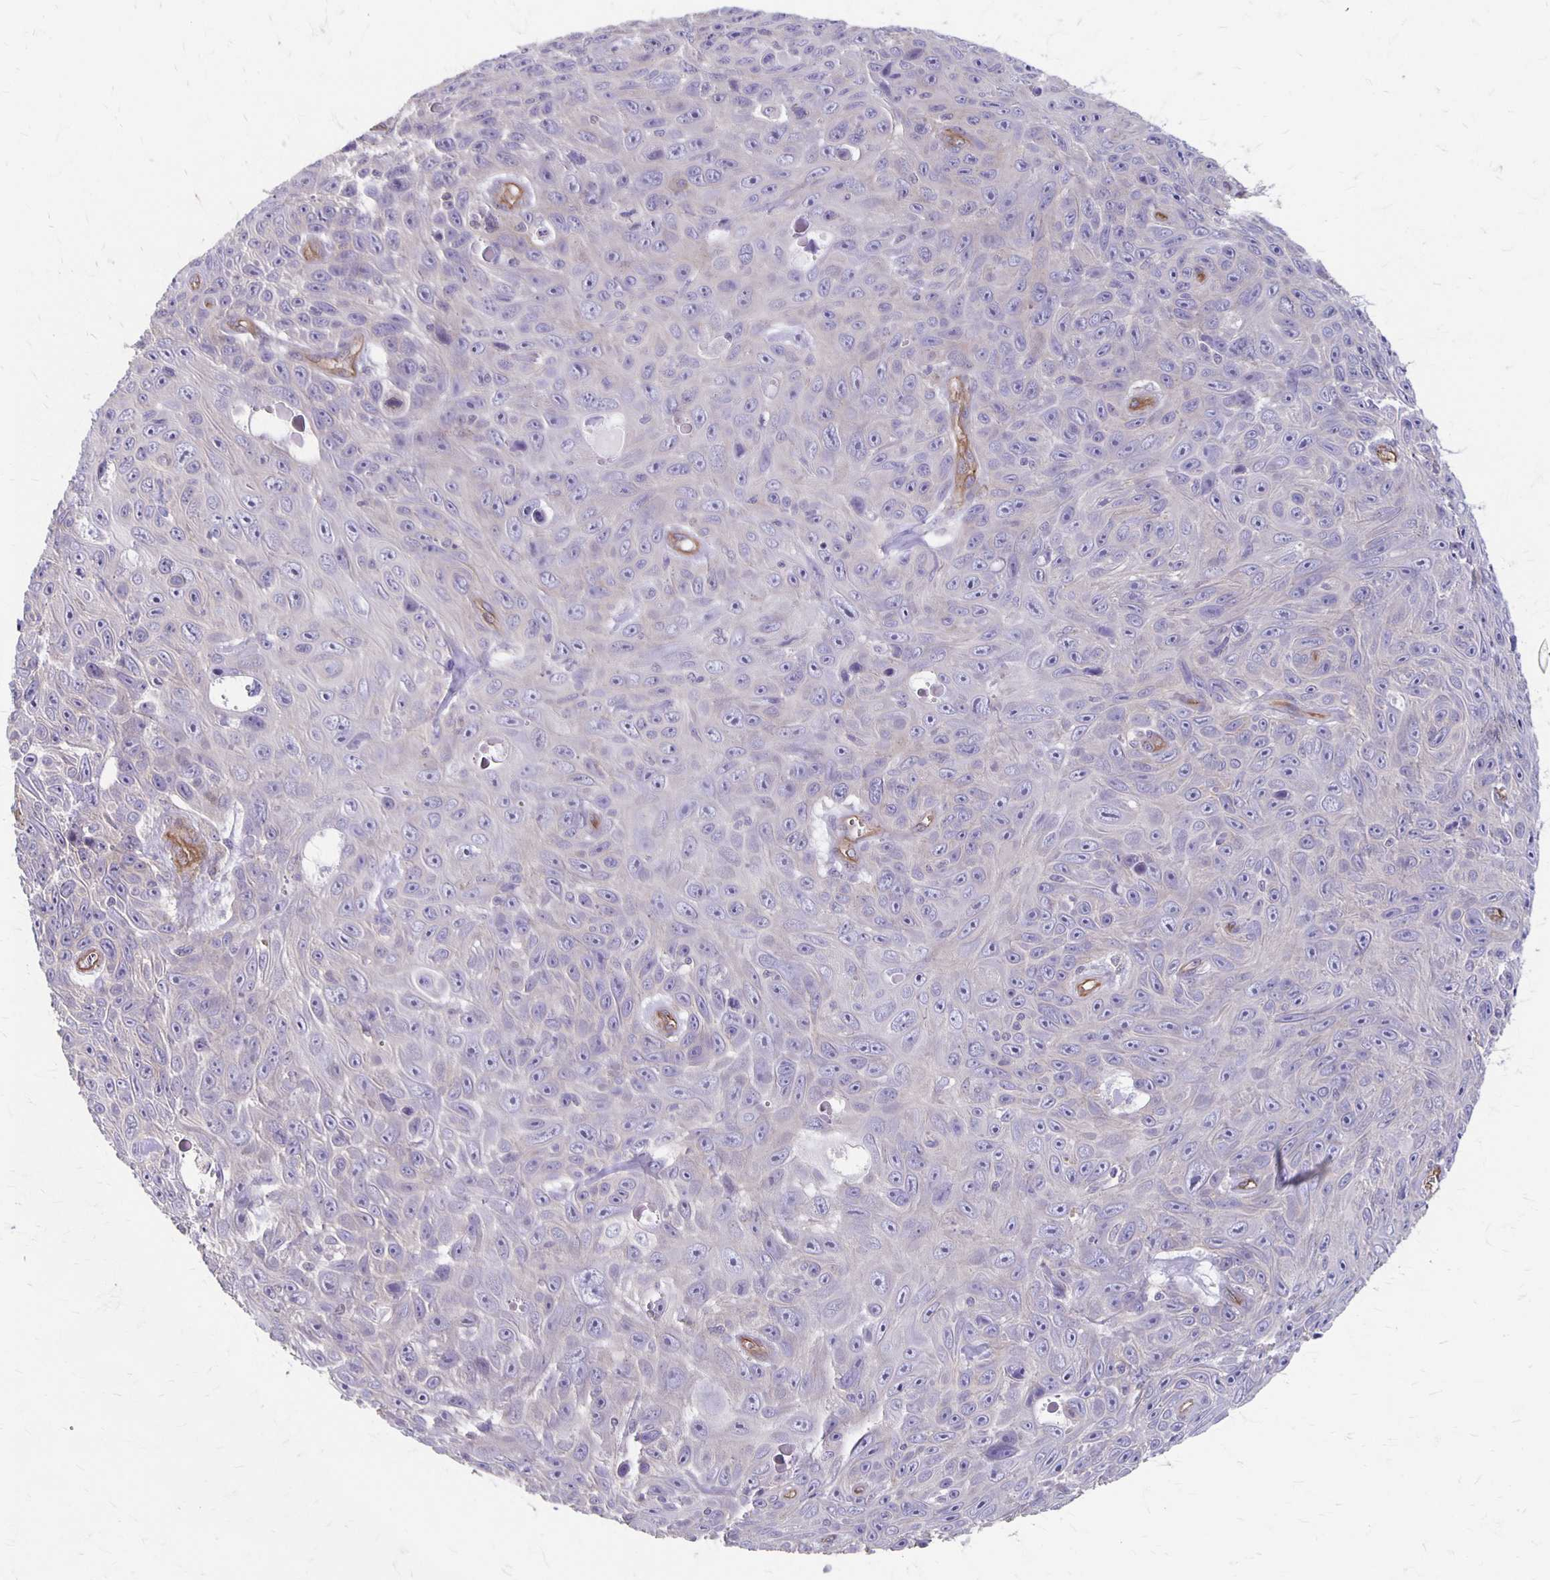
{"staining": {"intensity": "negative", "quantity": "none", "location": "none"}, "tissue": "skin cancer", "cell_type": "Tumor cells", "image_type": "cancer", "snomed": [{"axis": "morphology", "description": "Squamous cell carcinoma, NOS"}, {"axis": "topography", "description": "Skin"}], "caption": "Tumor cells are negative for protein expression in human skin squamous cell carcinoma.", "gene": "PPP1R3E", "patient": {"sex": "male", "age": 82}}